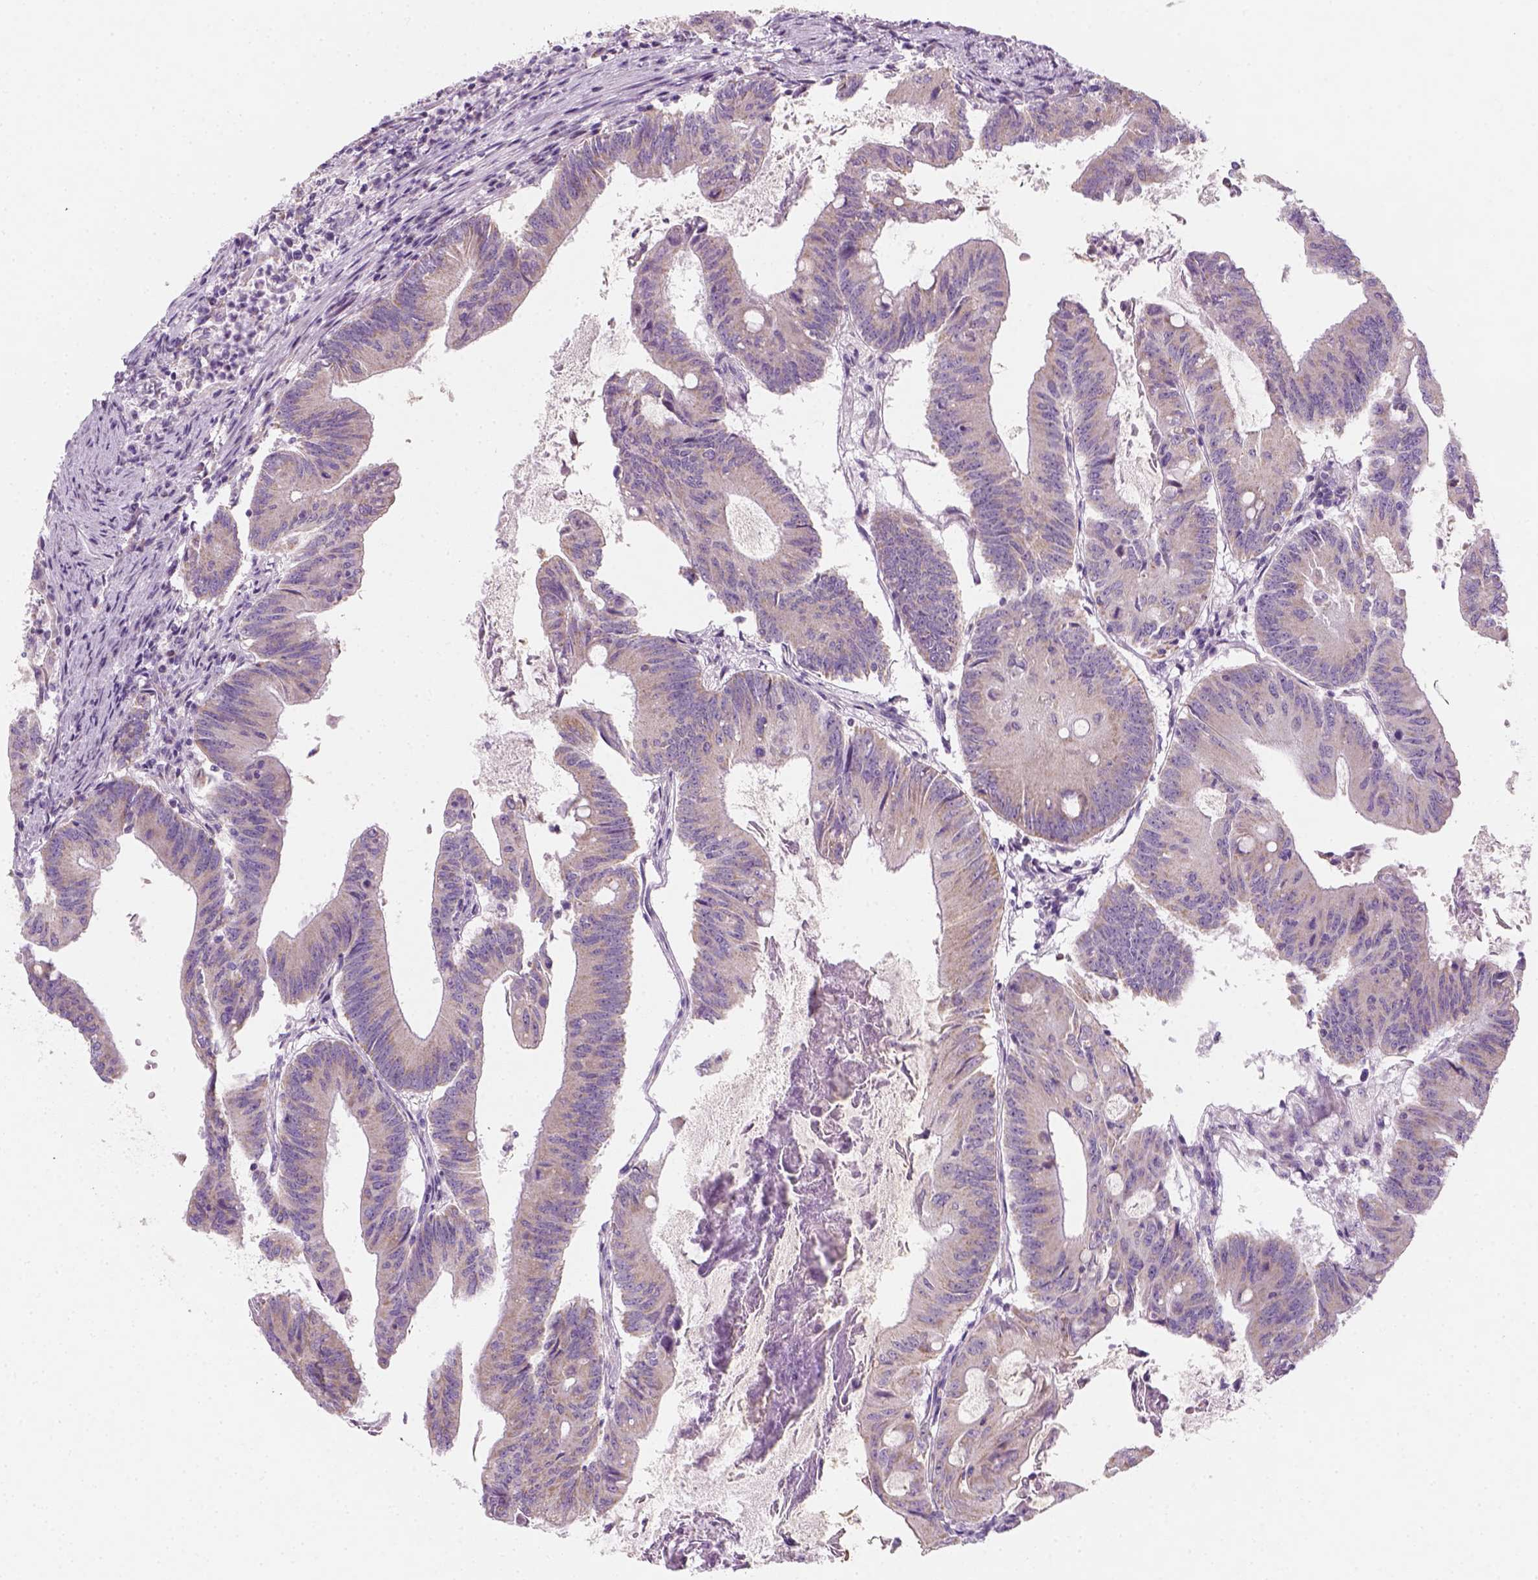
{"staining": {"intensity": "negative", "quantity": "none", "location": "none"}, "tissue": "colorectal cancer", "cell_type": "Tumor cells", "image_type": "cancer", "snomed": [{"axis": "morphology", "description": "Adenocarcinoma, NOS"}, {"axis": "topography", "description": "Colon"}], "caption": "Tumor cells are negative for brown protein staining in colorectal cancer (adenocarcinoma). (DAB (3,3'-diaminobenzidine) immunohistochemistry (IHC) with hematoxylin counter stain).", "gene": "AWAT2", "patient": {"sex": "female", "age": 70}}